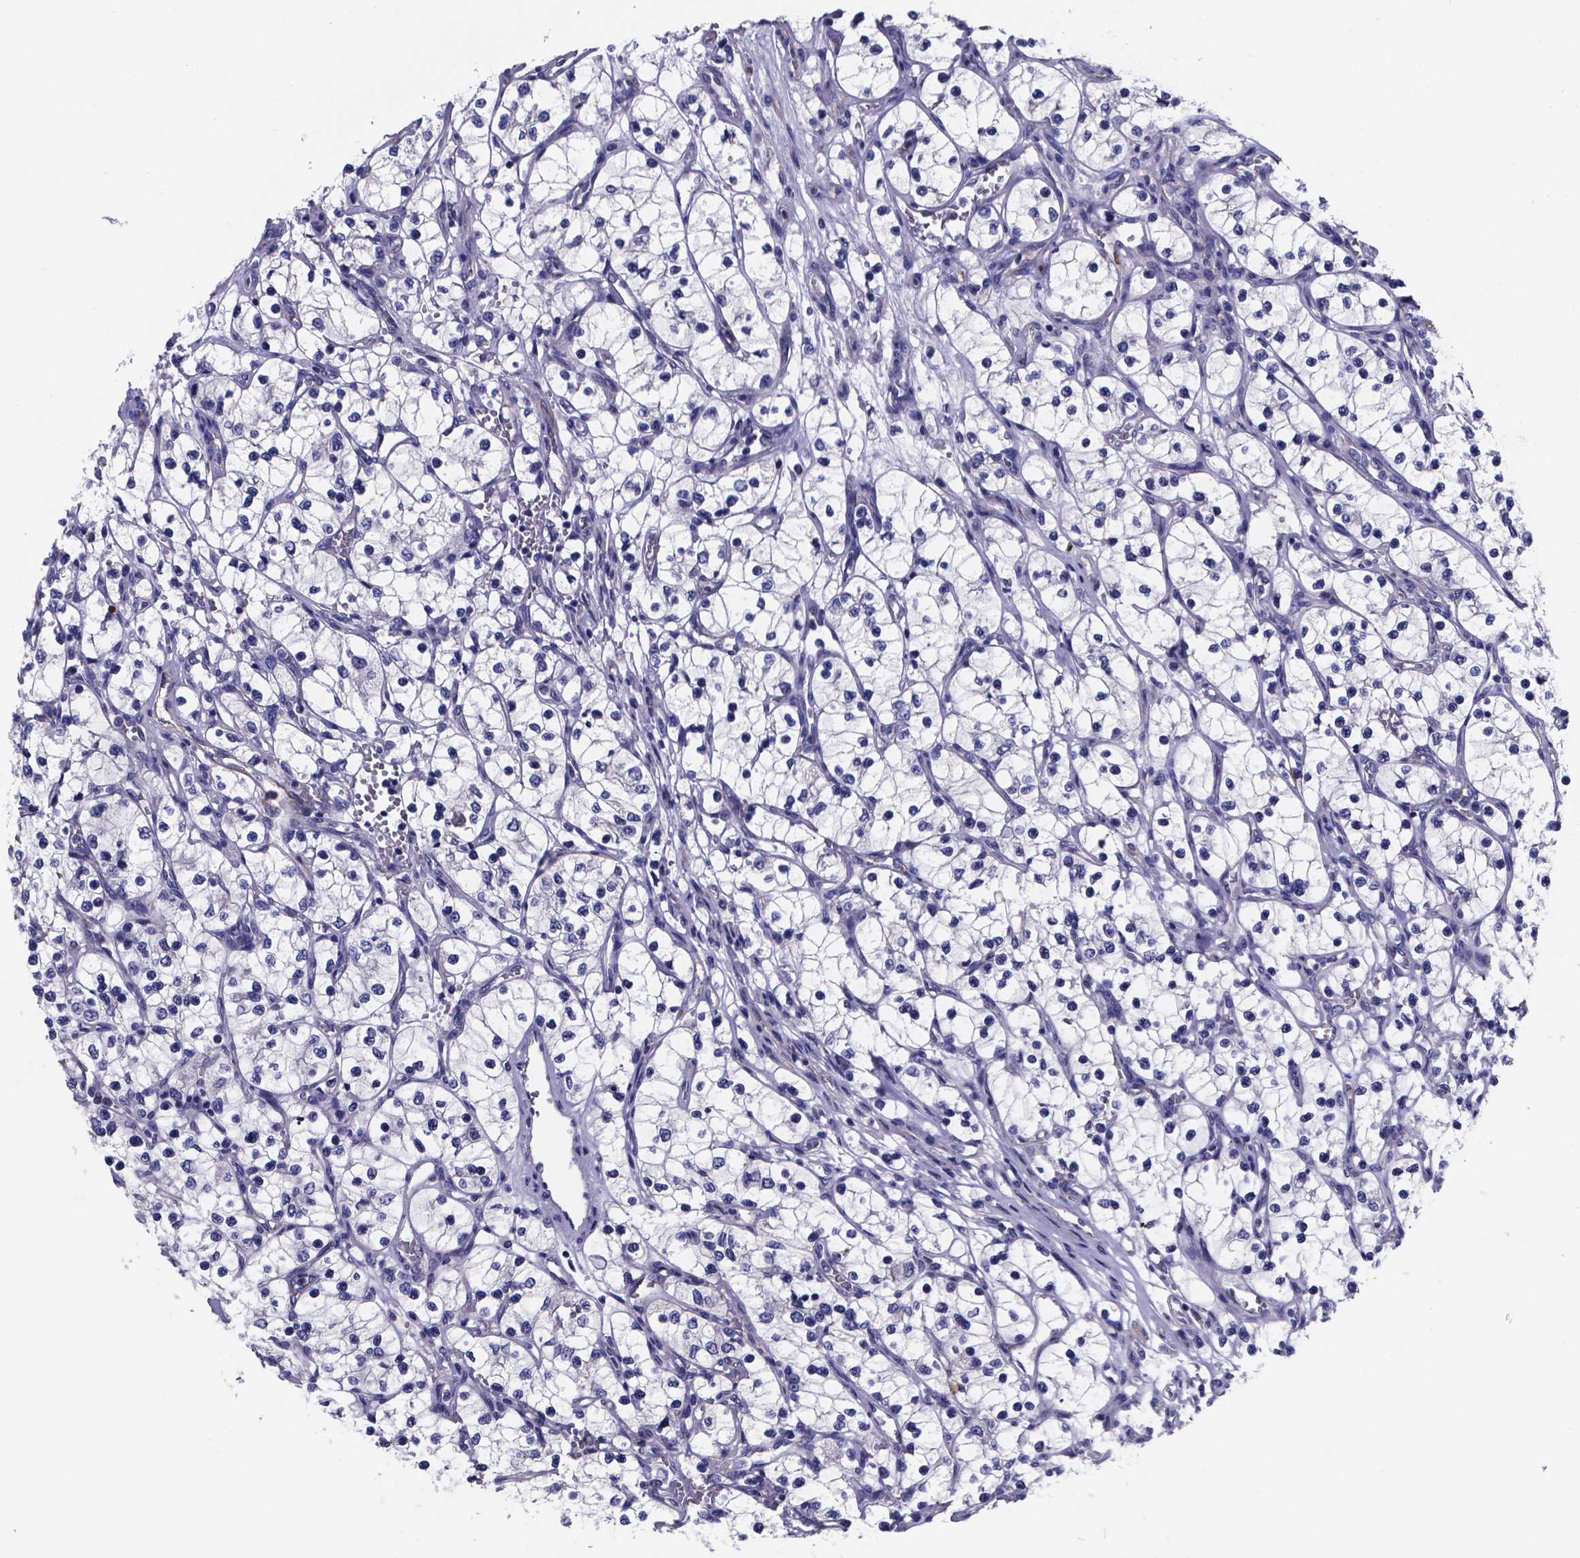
{"staining": {"intensity": "negative", "quantity": "none", "location": "none"}, "tissue": "renal cancer", "cell_type": "Tumor cells", "image_type": "cancer", "snomed": [{"axis": "morphology", "description": "Adenocarcinoma, NOS"}, {"axis": "topography", "description": "Kidney"}], "caption": "Tumor cells show no significant protein positivity in adenocarcinoma (renal).", "gene": "SFRP4", "patient": {"sex": "female", "age": 69}}